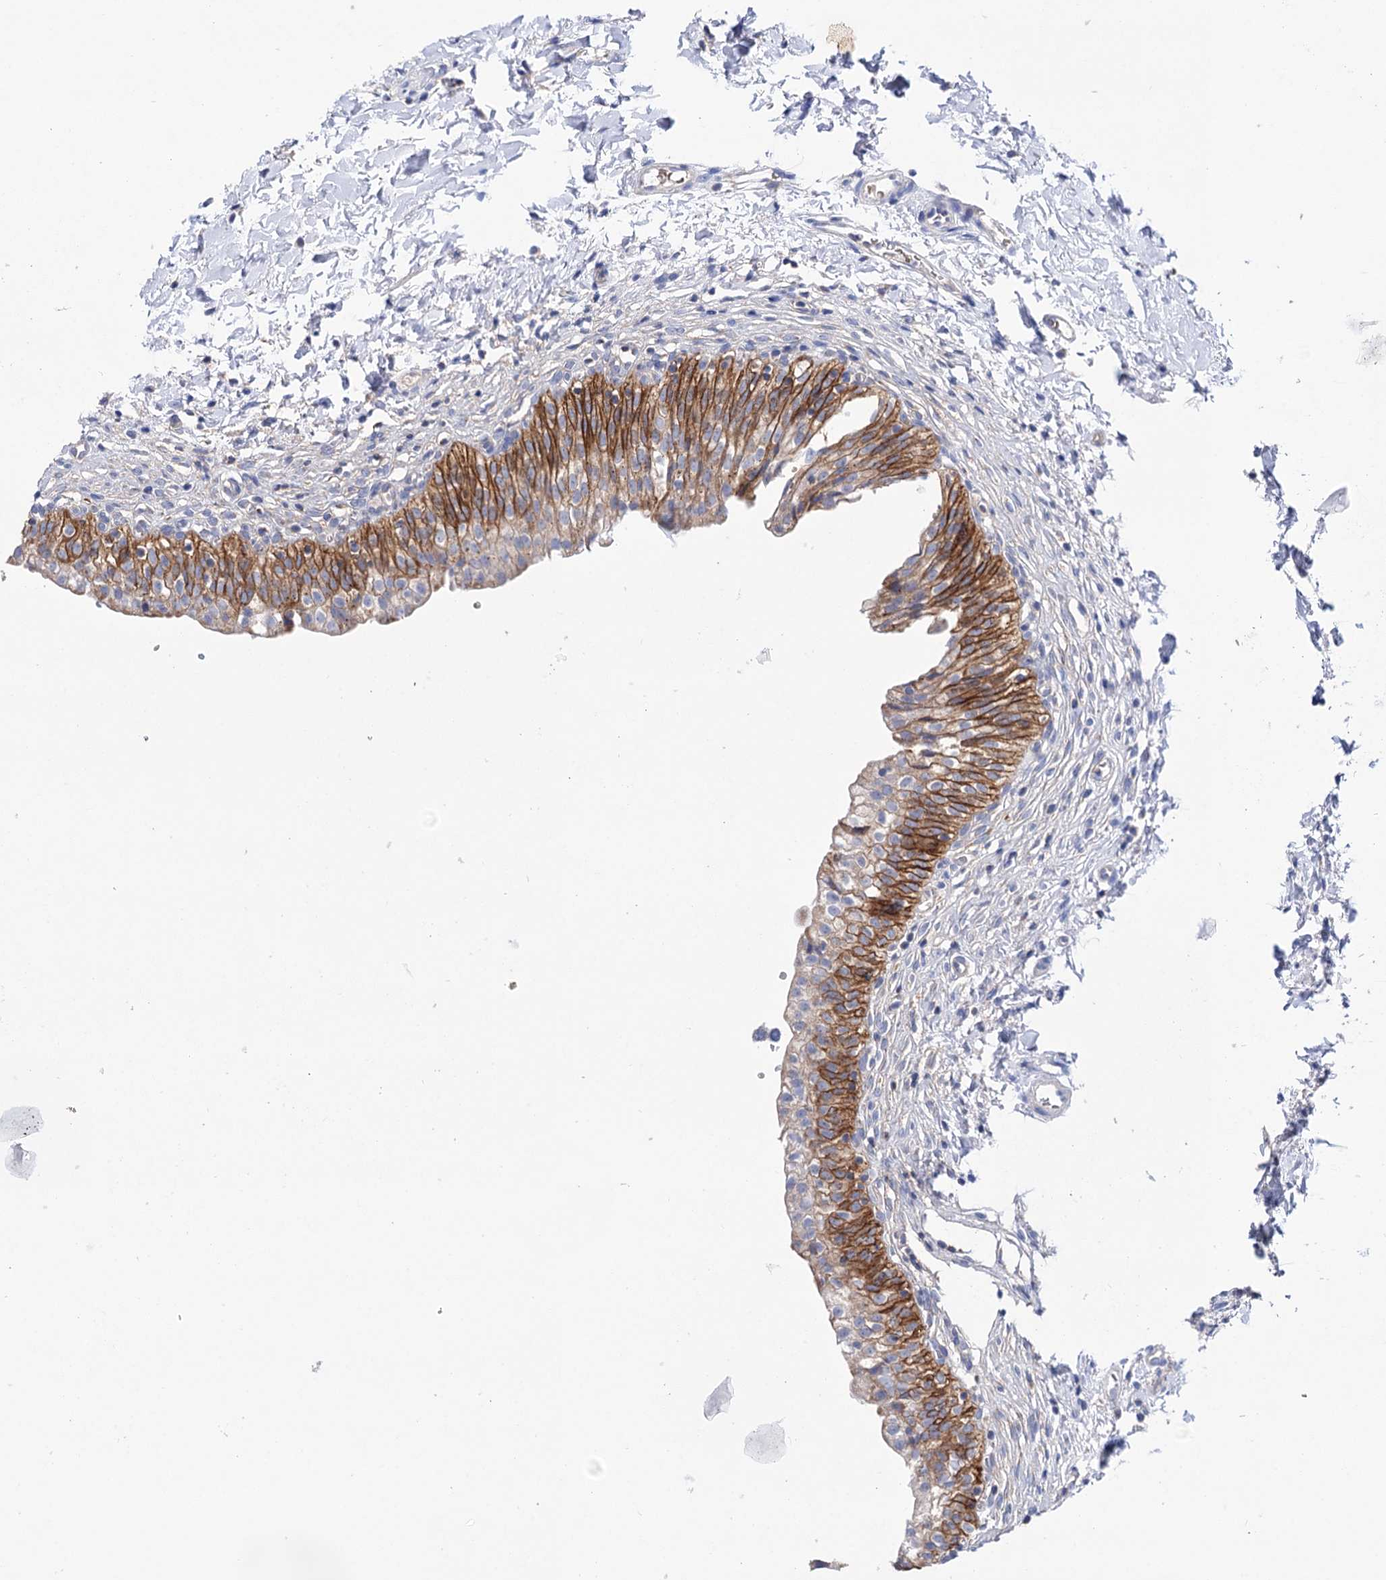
{"staining": {"intensity": "strong", "quantity": "25%-75%", "location": "cytoplasmic/membranous"}, "tissue": "urinary bladder", "cell_type": "Urothelial cells", "image_type": "normal", "snomed": [{"axis": "morphology", "description": "Normal tissue, NOS"}, {"axis": "topography", "description": "Urinary bladder"}], "caption": "A brown stain labels strong cytoplasmic/membranous expression of a protein in urothelial cells of benign human urinary bladder. (IHC, brightfield microscopy, high magnification).", "gene": "YARS2", "patient": {"sex": "male", "age": 55}}